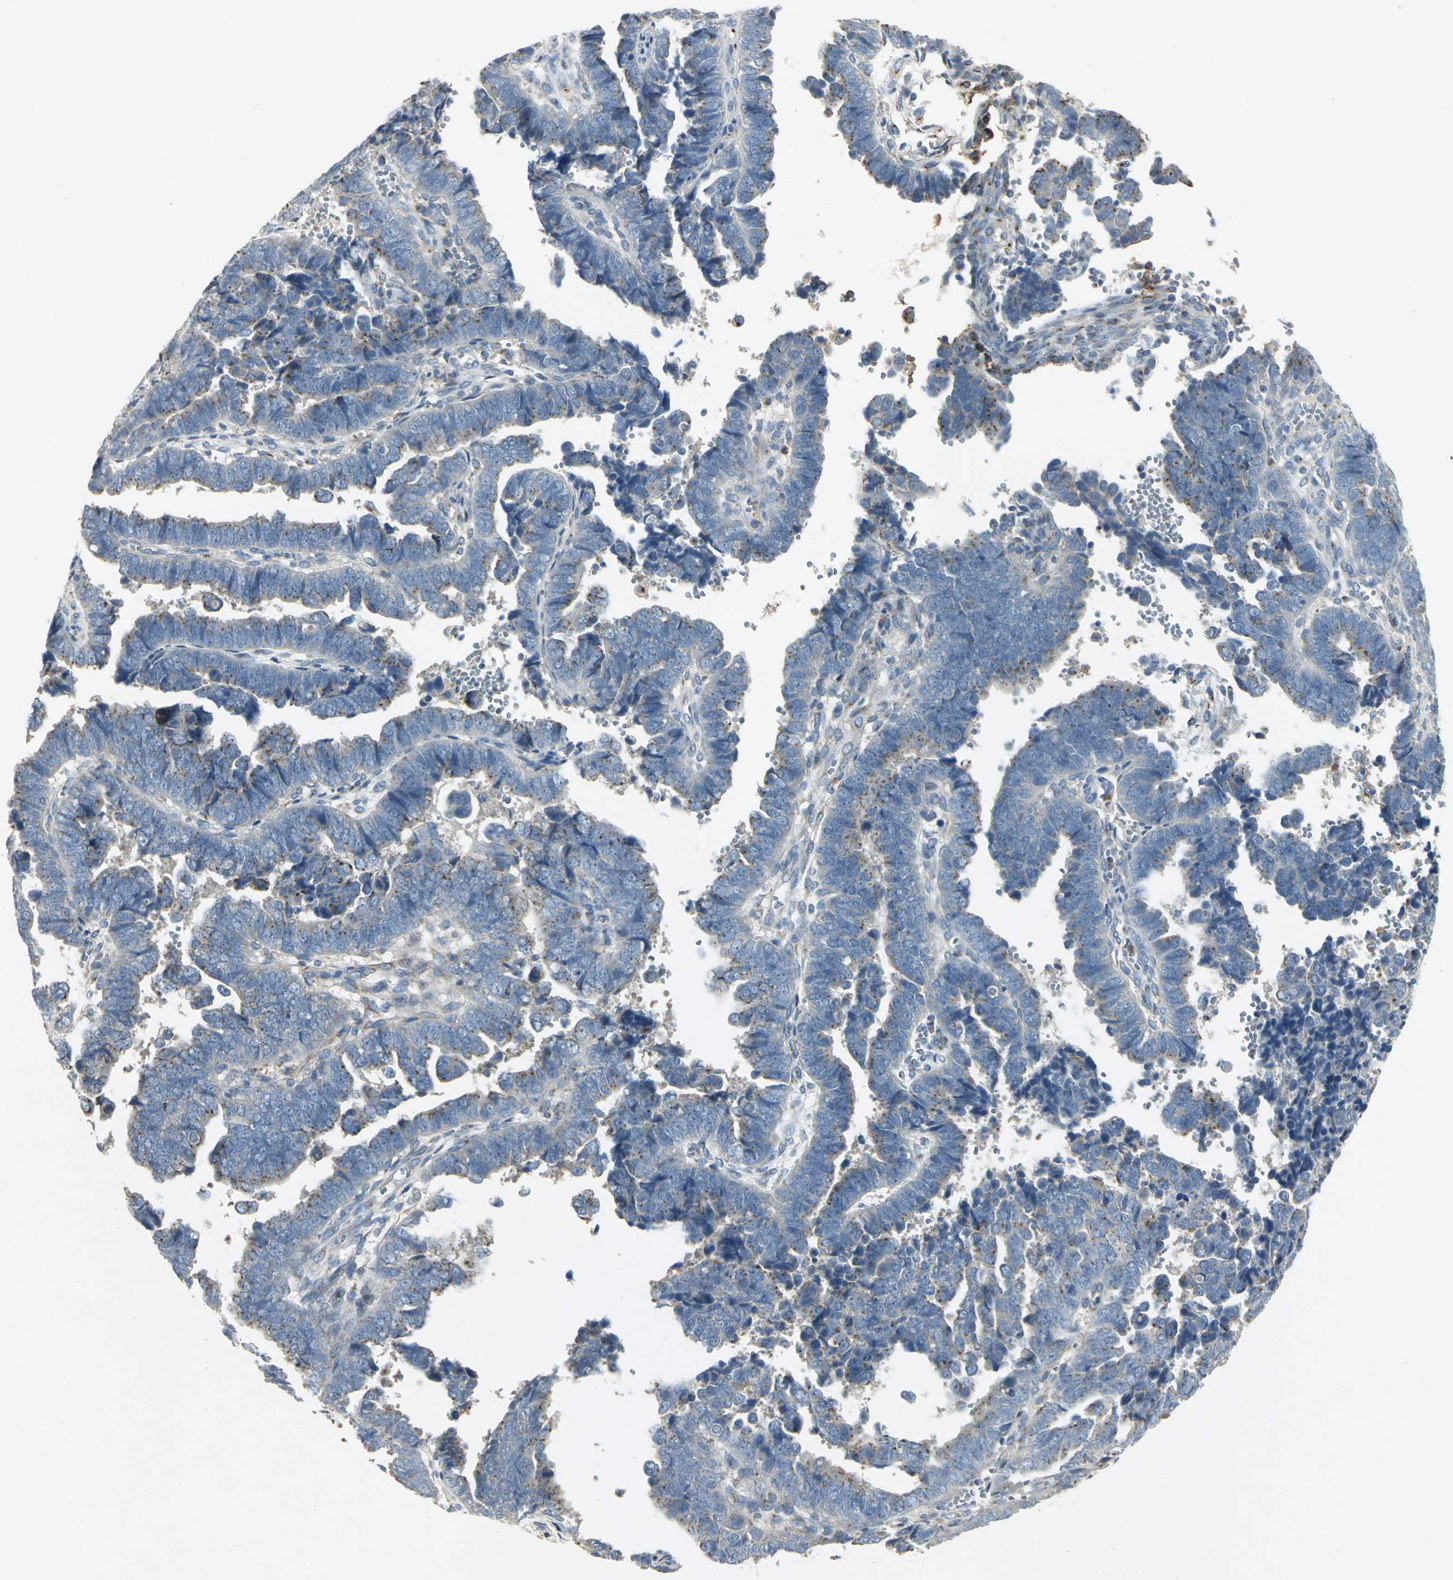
{"staining": {"intensity": "moderate", "quantity": "25%-75%", "location": "cytoplasmic/membranous"}, "tissue": "endometrial cancer", "cell_type": "Tumor cells", "image_type": "cancer", "snomed": [{"axis": "morphology", "description": "Adenocarcinoma, NOS"}, {"axis": "topography", "description": "Endometrium"}], "caption": "Endometrial cancer tissue displays moderate cytoplasmic/membranous positivity in about 25%-75% of tumor cells", "gene": "TM9SF2", "patient": {"sex": "female", "age": 75}}